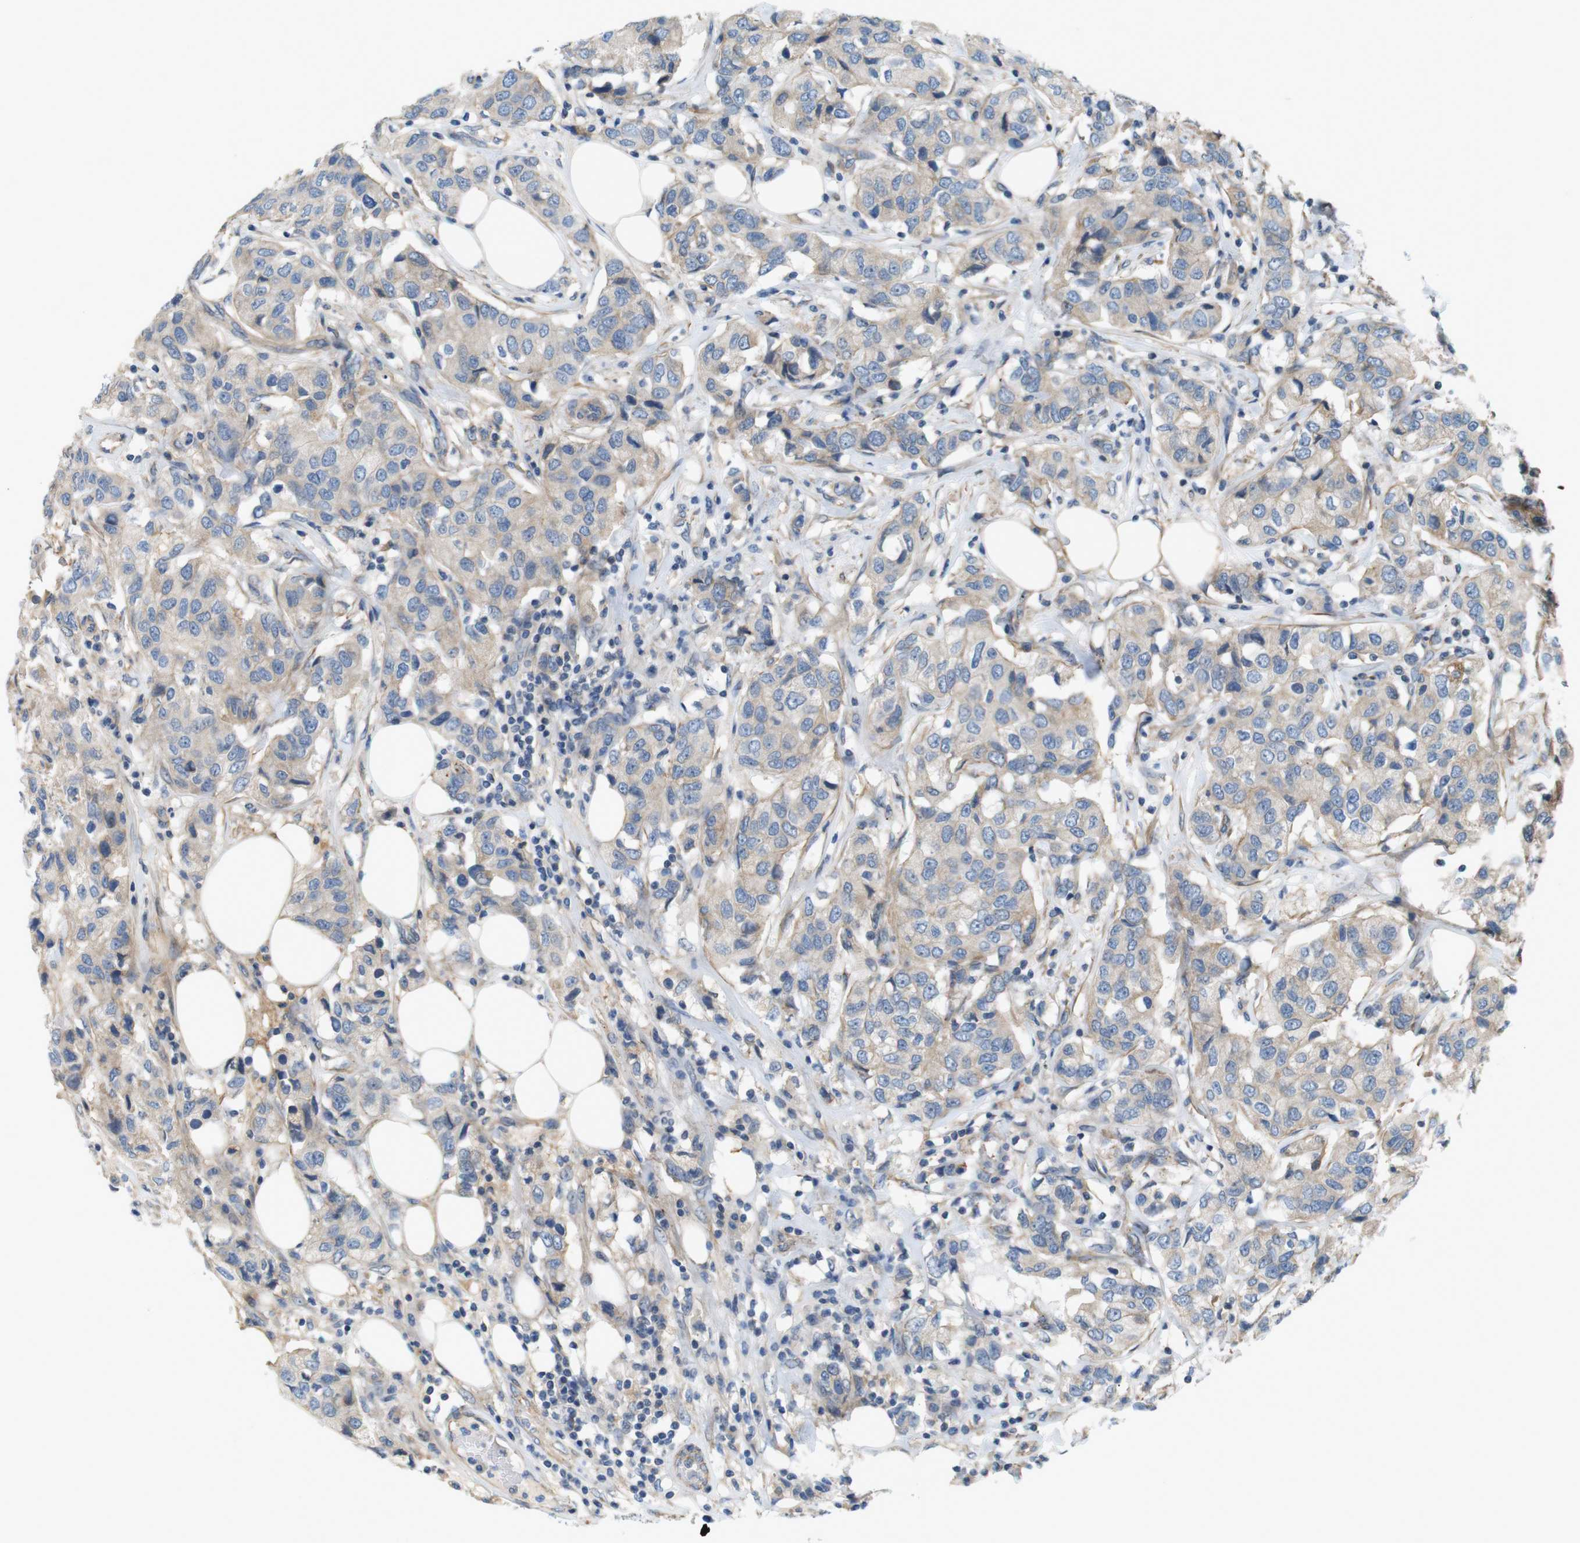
{"staining": {"intensity": "weak", "quantity": ">75%", "location": "cytoplasmic/membranous"}, "tissue": "breast cancer", "cell_type": "Tumor cells", "image_type": "cancer", "snomed": [{"axis": "morphology", "description": "Duct carcinoma"}, {"axis": "topography", "description": "Breast"}], "caption": "IHC of breast cancer shows low levels of weak cytoplasmic/membranous expression in approximately >75% of tumor cells.", "gene": "BVES", "patient": {"sex": "female", "age": 80}}